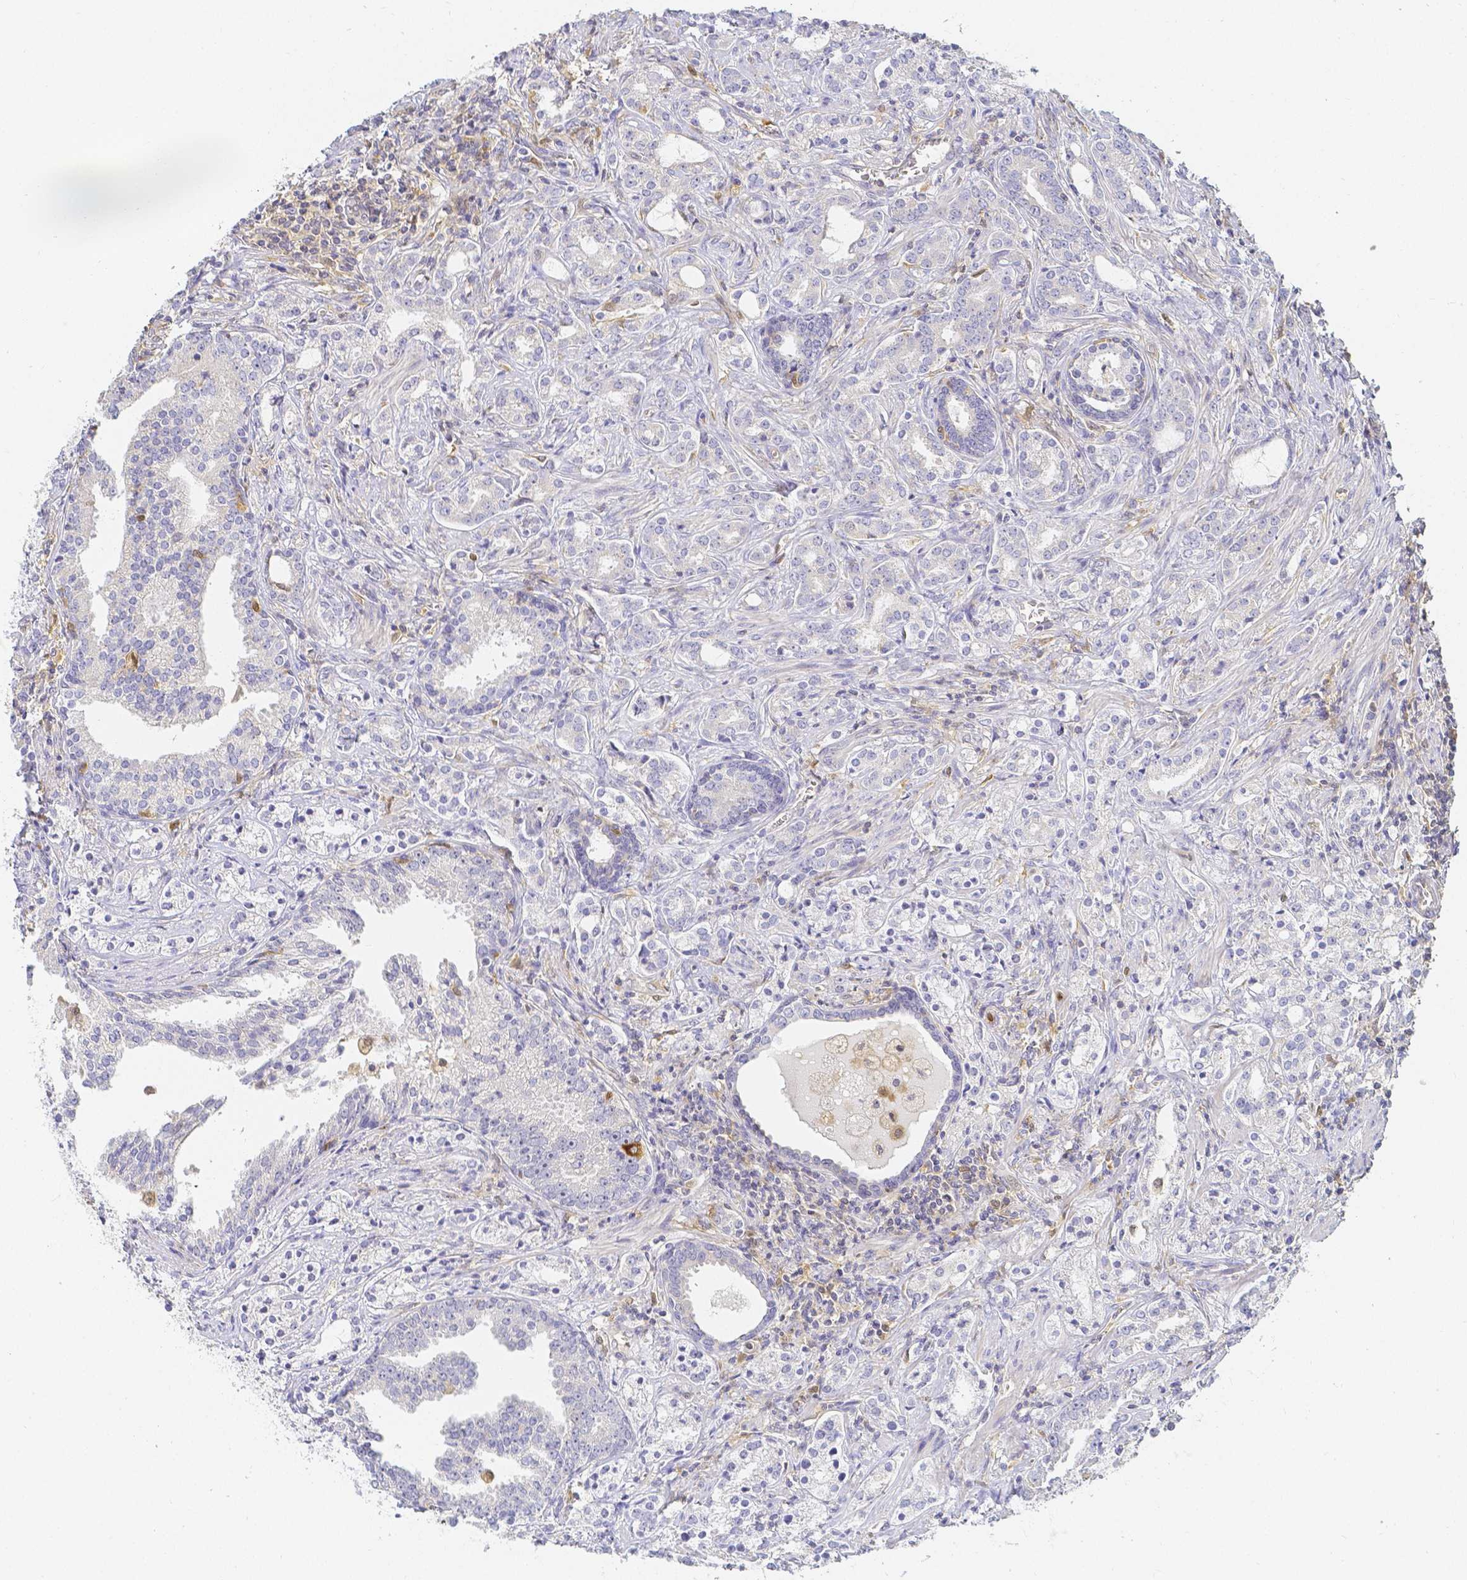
{"staining": {"intensity": "negative", "quantity": "none", "location": "none"}, "tissue": "prostate cancer", "cell_type": "Tumor cells", "image_type": "cancer", "snomed": [{"axis": "morphology", "description": "Adenocarcinoma, Medium grade"}, {"axis": "topography", "description": "Prostate"}], "caption": "This is an immunohistochemistry photomicrograph of human prostate cancer. There is no expression in tumor cells.", "gene": "KCNH1", "patient": {"sex": "male", "age": 57}}